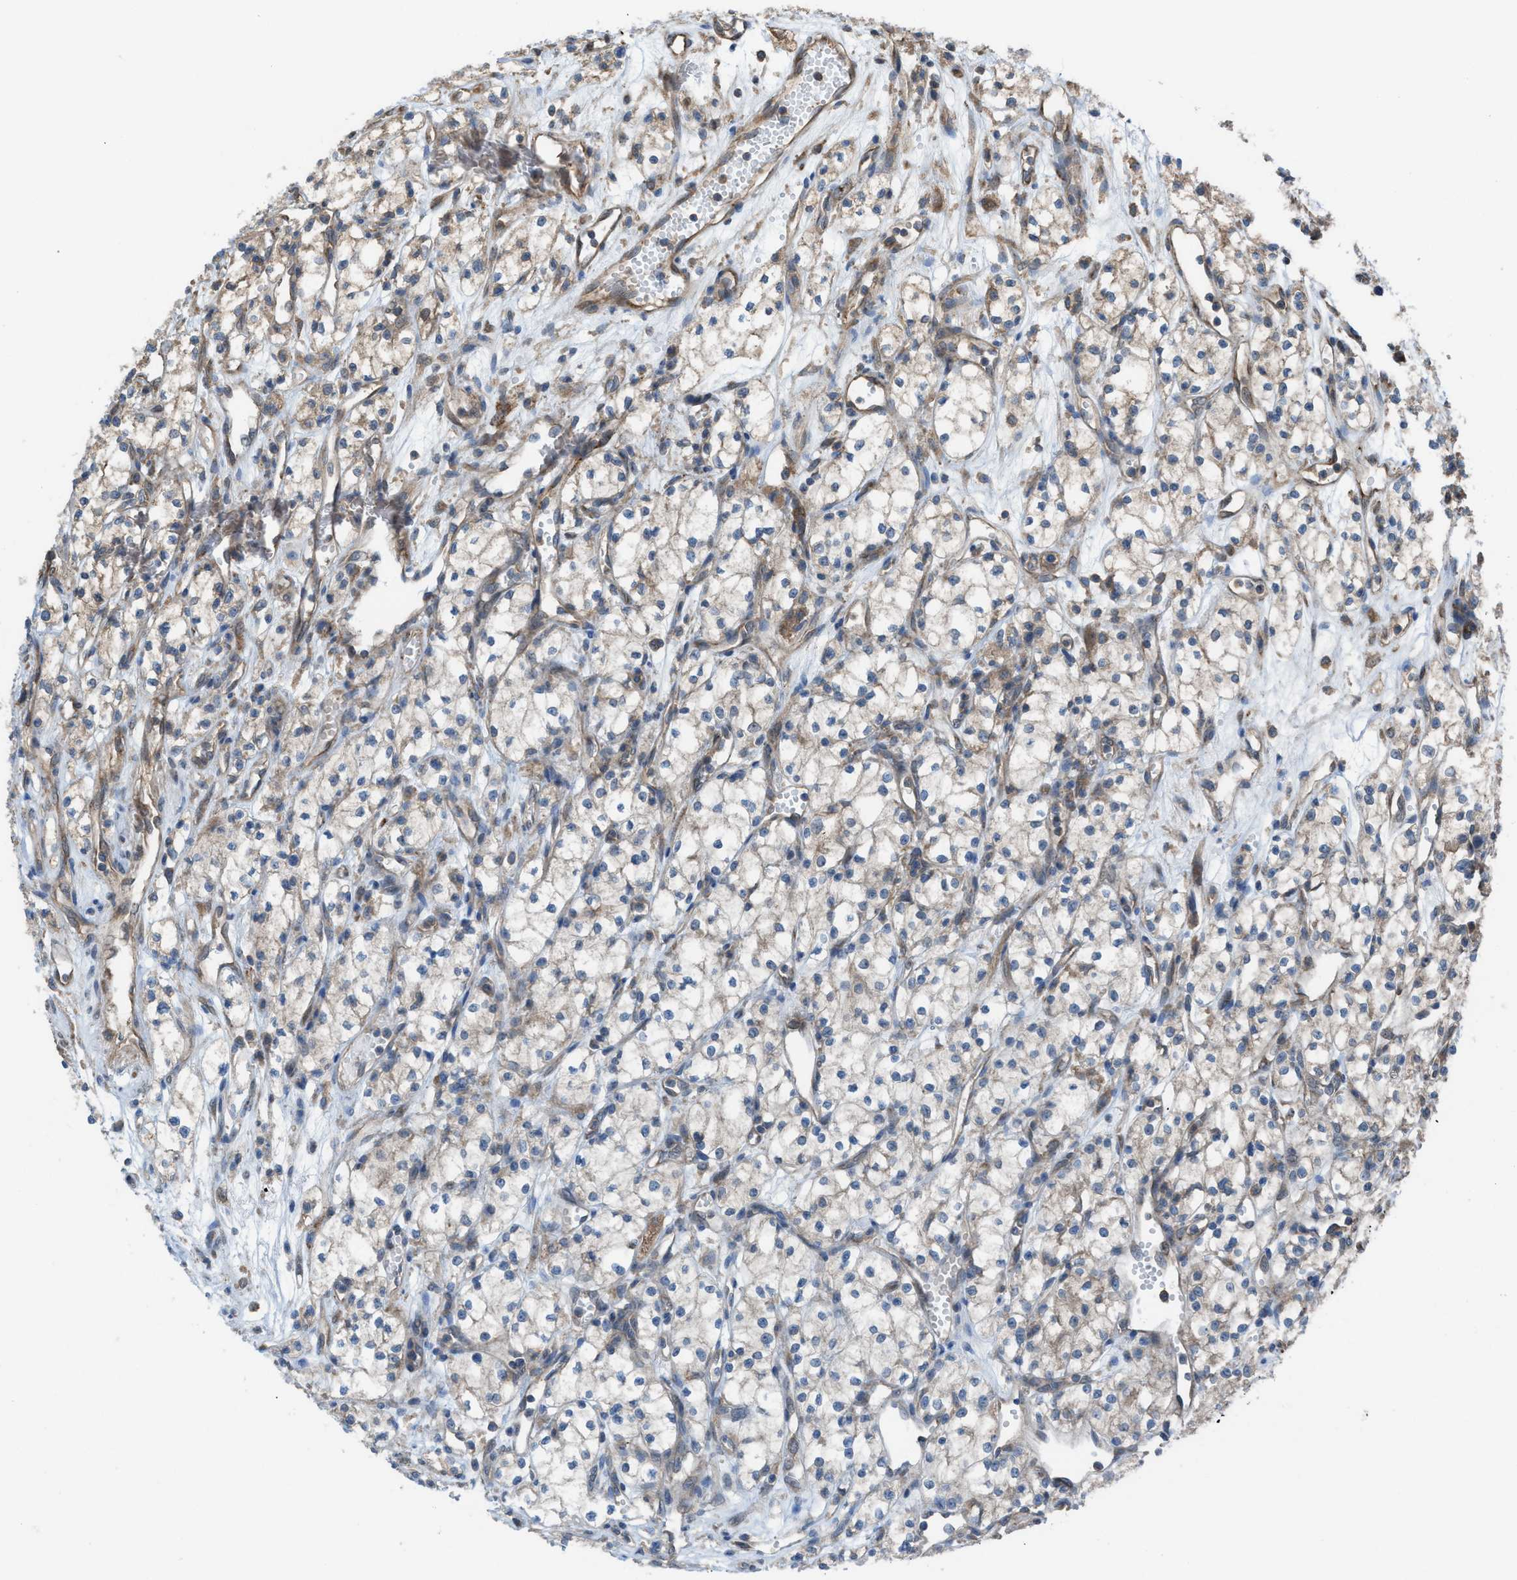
{"staining": {"intensity": "weak", "quantity": "25%-75%", "location": "cytoplasmic/membranous"}, "tissue": "renal cancer", "cell_type": "Tumor cells", "image_type": "cancer", "snomed": [{"axis": "morphology", "description": "Adenocarcinoma, NOS"}, {"axis": "topography", "description": "Kidney"}], "caption": "There is low levels of weak cytoplasmic/membranous positivity in tumor cells of renal cancer, as demonstrated by immunohistochemical staining (brown color).", "gene": "PLAA", "patient": {"sex": "male", "age": 59}}